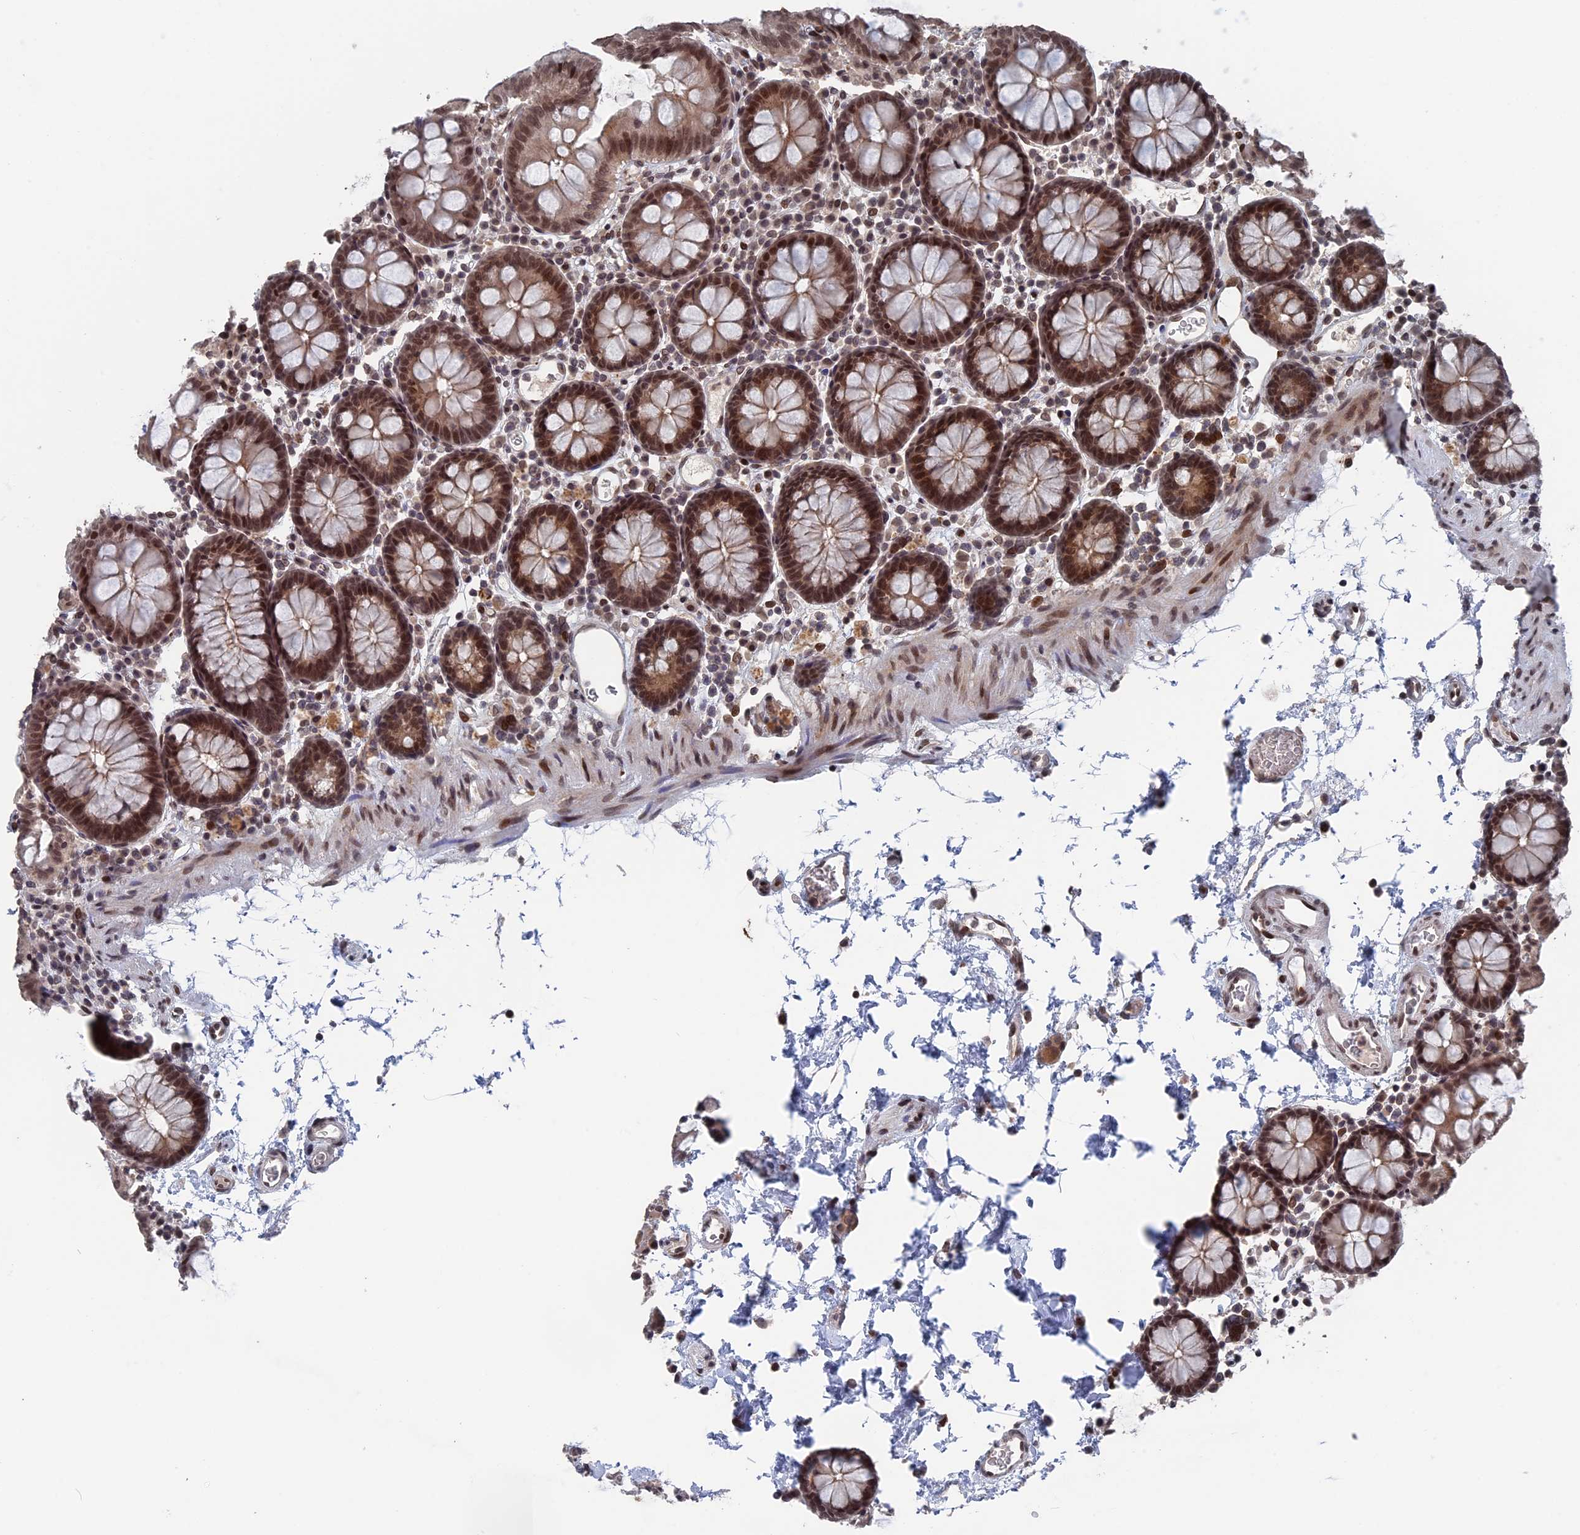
{"staining": {"intensity": "moderate", "quantity": ">75%", "location": "nuclear"}, "tissue": "colon", "cell_type": "Endothelial cells", "image_type": "normal", "snomed": [{"axis": "morphology", "description": "Normal tissue, NOS"}, {"axis": "topography", "description": "Colon"}], "caption": "Colon was stained to show a protein in brown. There is medium levels of moderate nuclear expression in about >75% of endothelial cells. (DAB (3,3'-diaminobenzidine) = brown stain, brightfield microscopy at high magnification).", "gene": "NR2C2AP", "patient": {"sex": "male", "age": 75}}